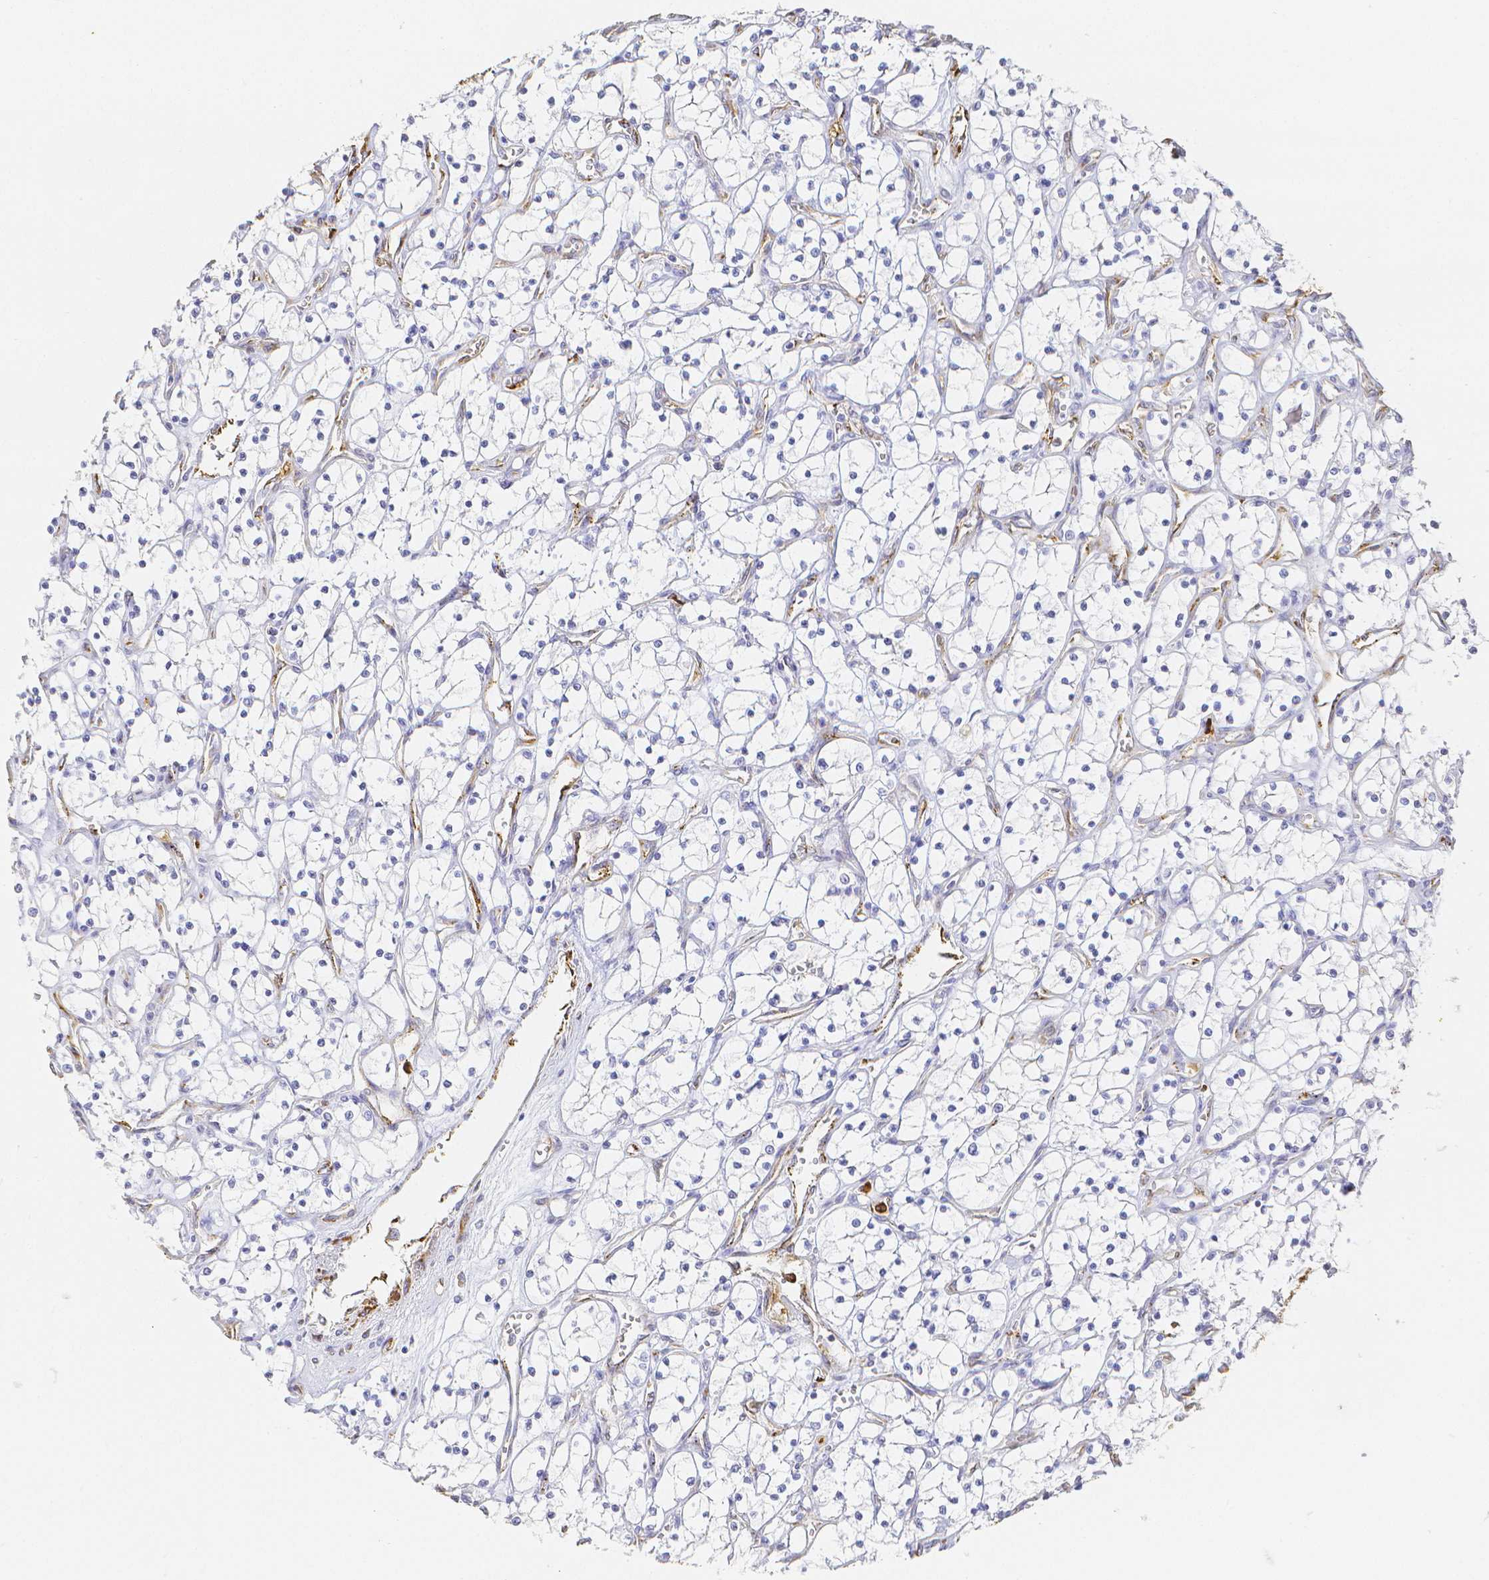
{"staining": {"intensity": "negative", "quantity": "none", "location": "none"}, "tissue": "renal cancer", "cell_type": "Tumor cells", "image_type": "cancer", "snomed": [{"axis": "morphology", "description": "Adenocarcinoma, NOS"}, {"axis": "topography", "description": "Kidney"}], "caption": "Tumor cells show no significant protein positivity in renal adenocarcinoma.", "gene": "SMURF1", "patient": {"sex": "female", "age": 69}}